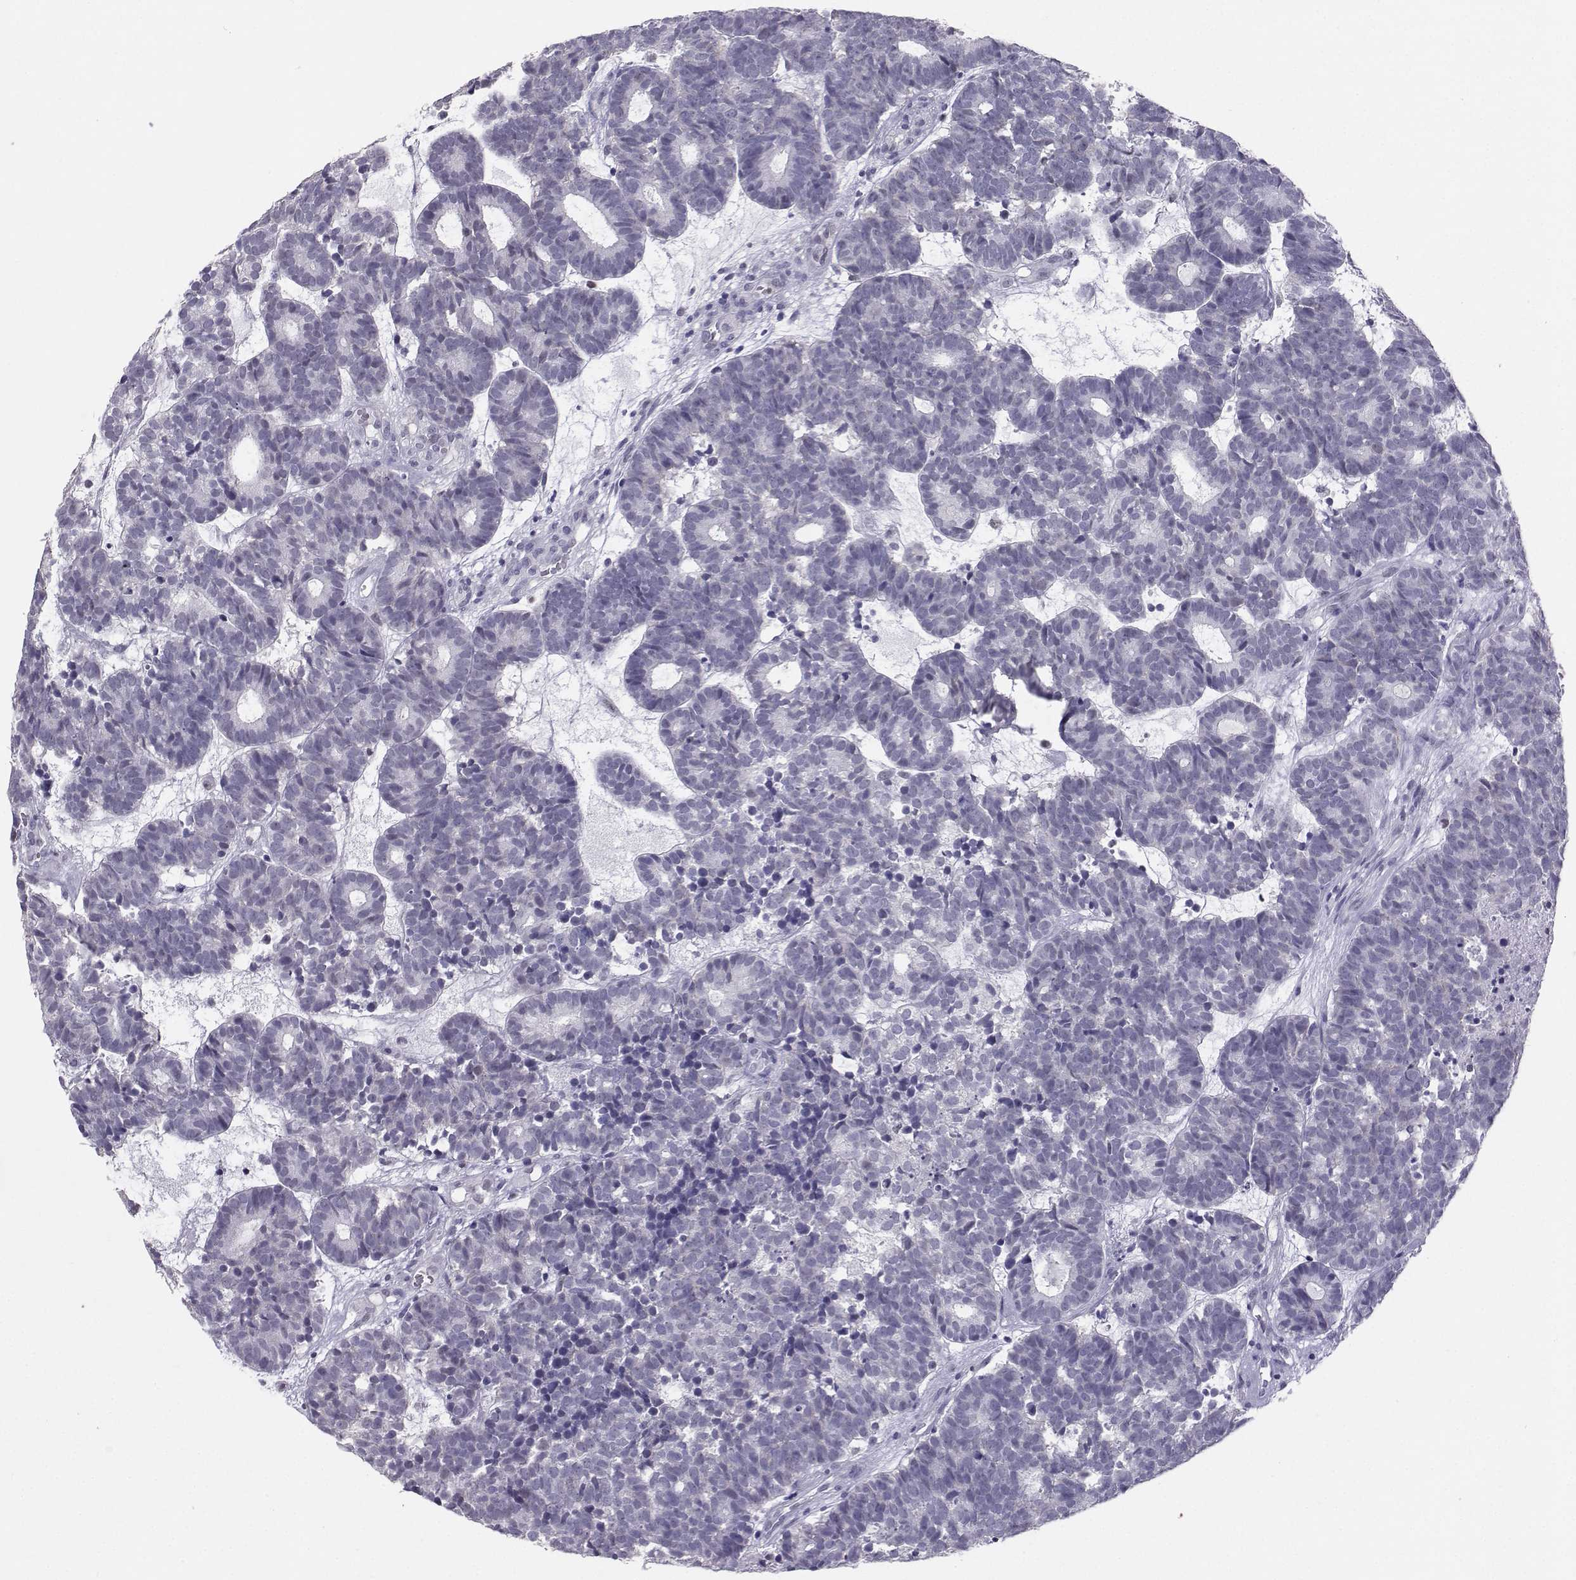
{"staining": {"intensity": "negative", "quantity": "none", "location": "none"}, "tissue": "head and neck cancer", "cell_type": "Tumor cells", "image_type": "cancer", "snomed": [{"axis": "morphology", "description": "Adenocarcinoma, NOS"}, {"axis": "topography", "description": "Head-Neck"}], "caption": "There is no significant expression in tumor cells of head and neck cancer. The staining is performed using DAB (3,3'-diaminobenzidine) brown chromogen with nuclei counter-stained in using hematoxylin.", "gene": "TEDC2", "patient": {"sex": "female", "age": 81}}